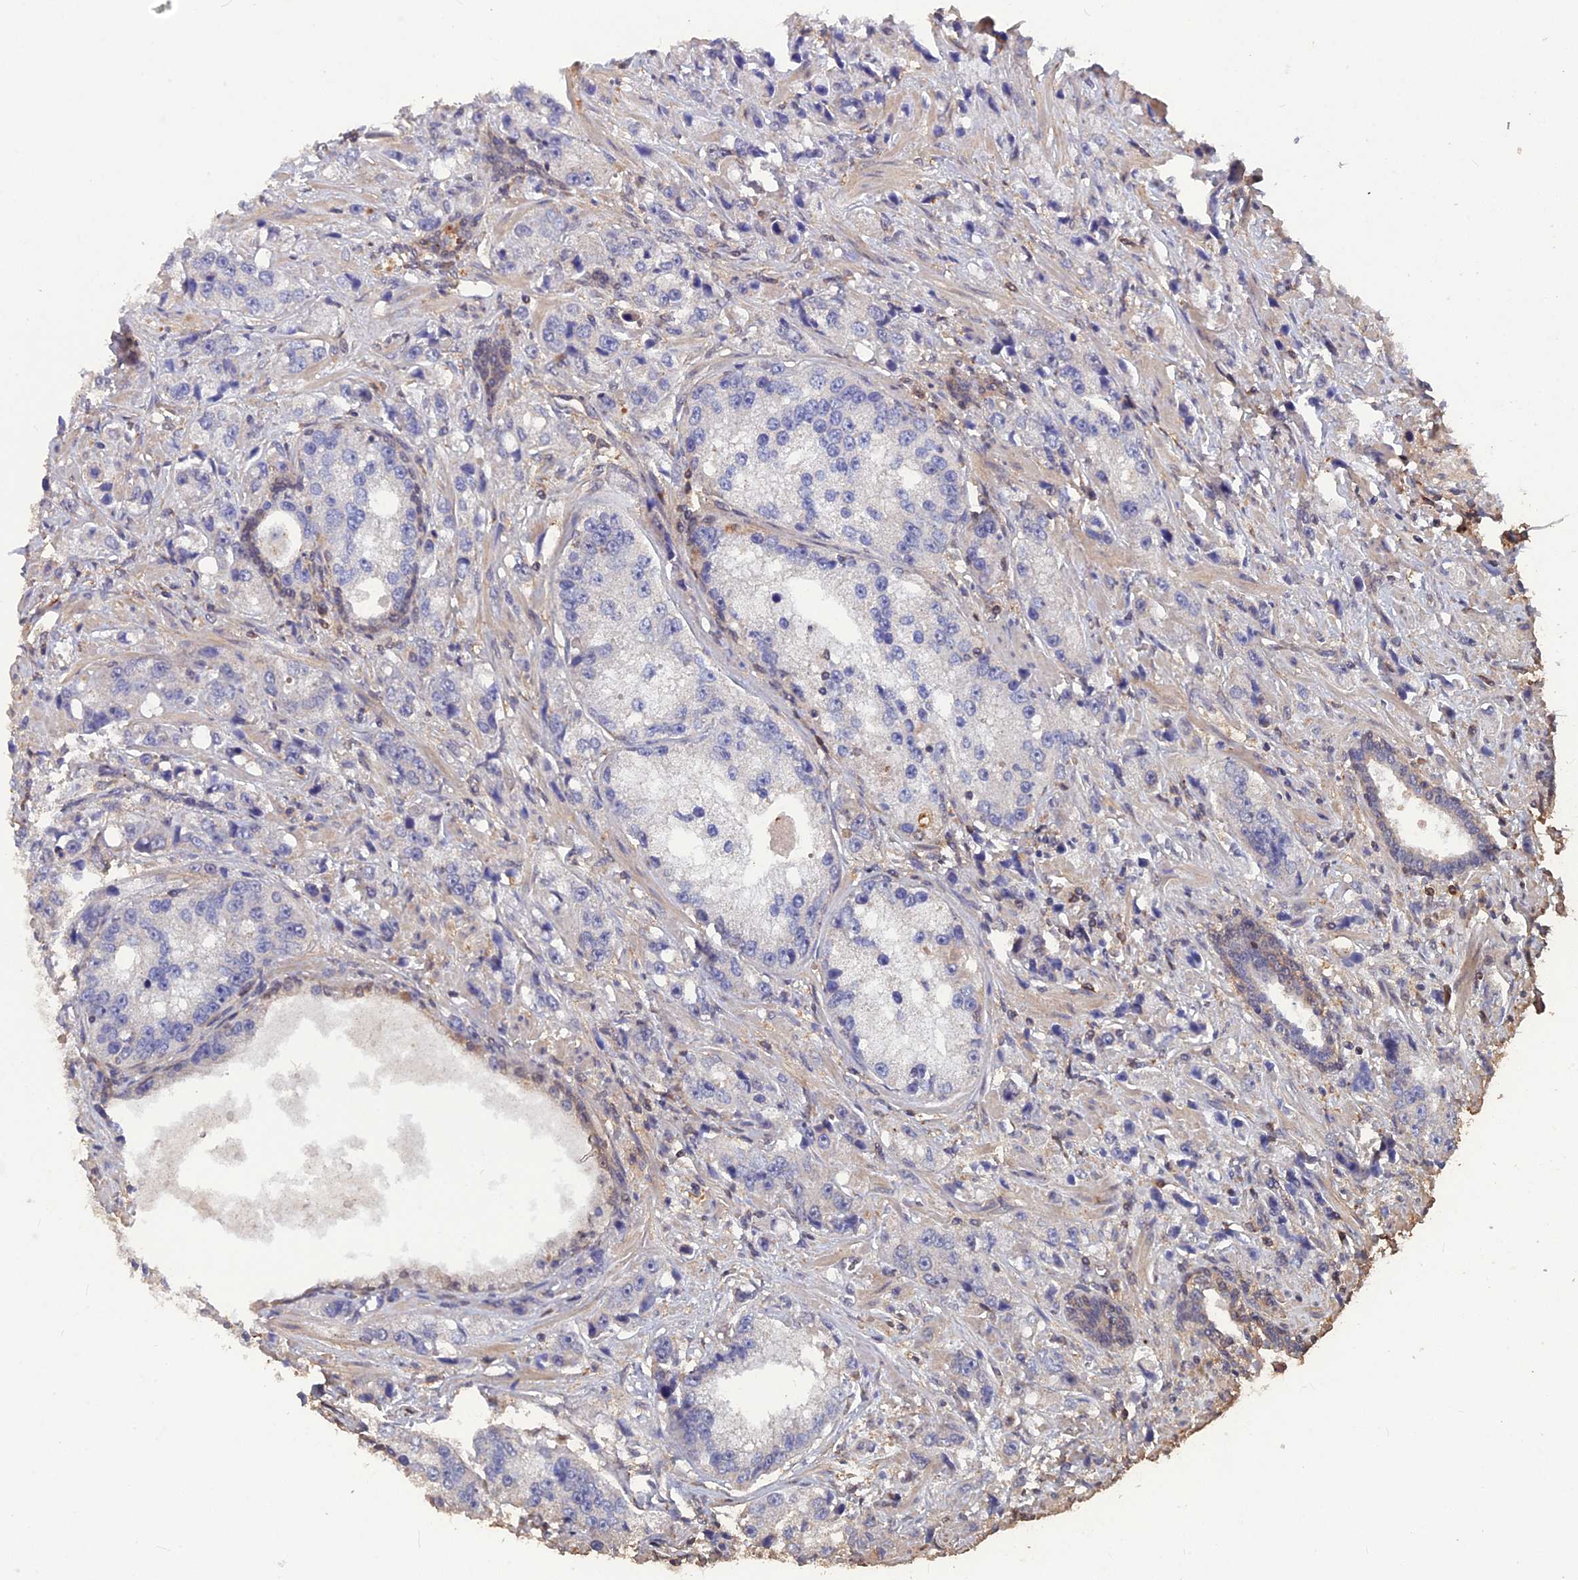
{"staining": {"intensity": "negative", "quantity": "none", "location": "none"}, "tissue": "prostate cancer", "cell_type": "Tumor cells", "image_type": "cancer", "snomed": [{"axis": "morphology", "description": "Adenocarcinoma, High grade"}, {"axis": "topography", "description": "Prostate"}], "caption": "The photomicrograph displays no significant positivity in tumor cells of prostate cancer. (DAB (3,3'-diaminobenzidine) IHC, high magnification).", "gene": "BLVRA", "patient": {"sex": "male", "age": 74}}